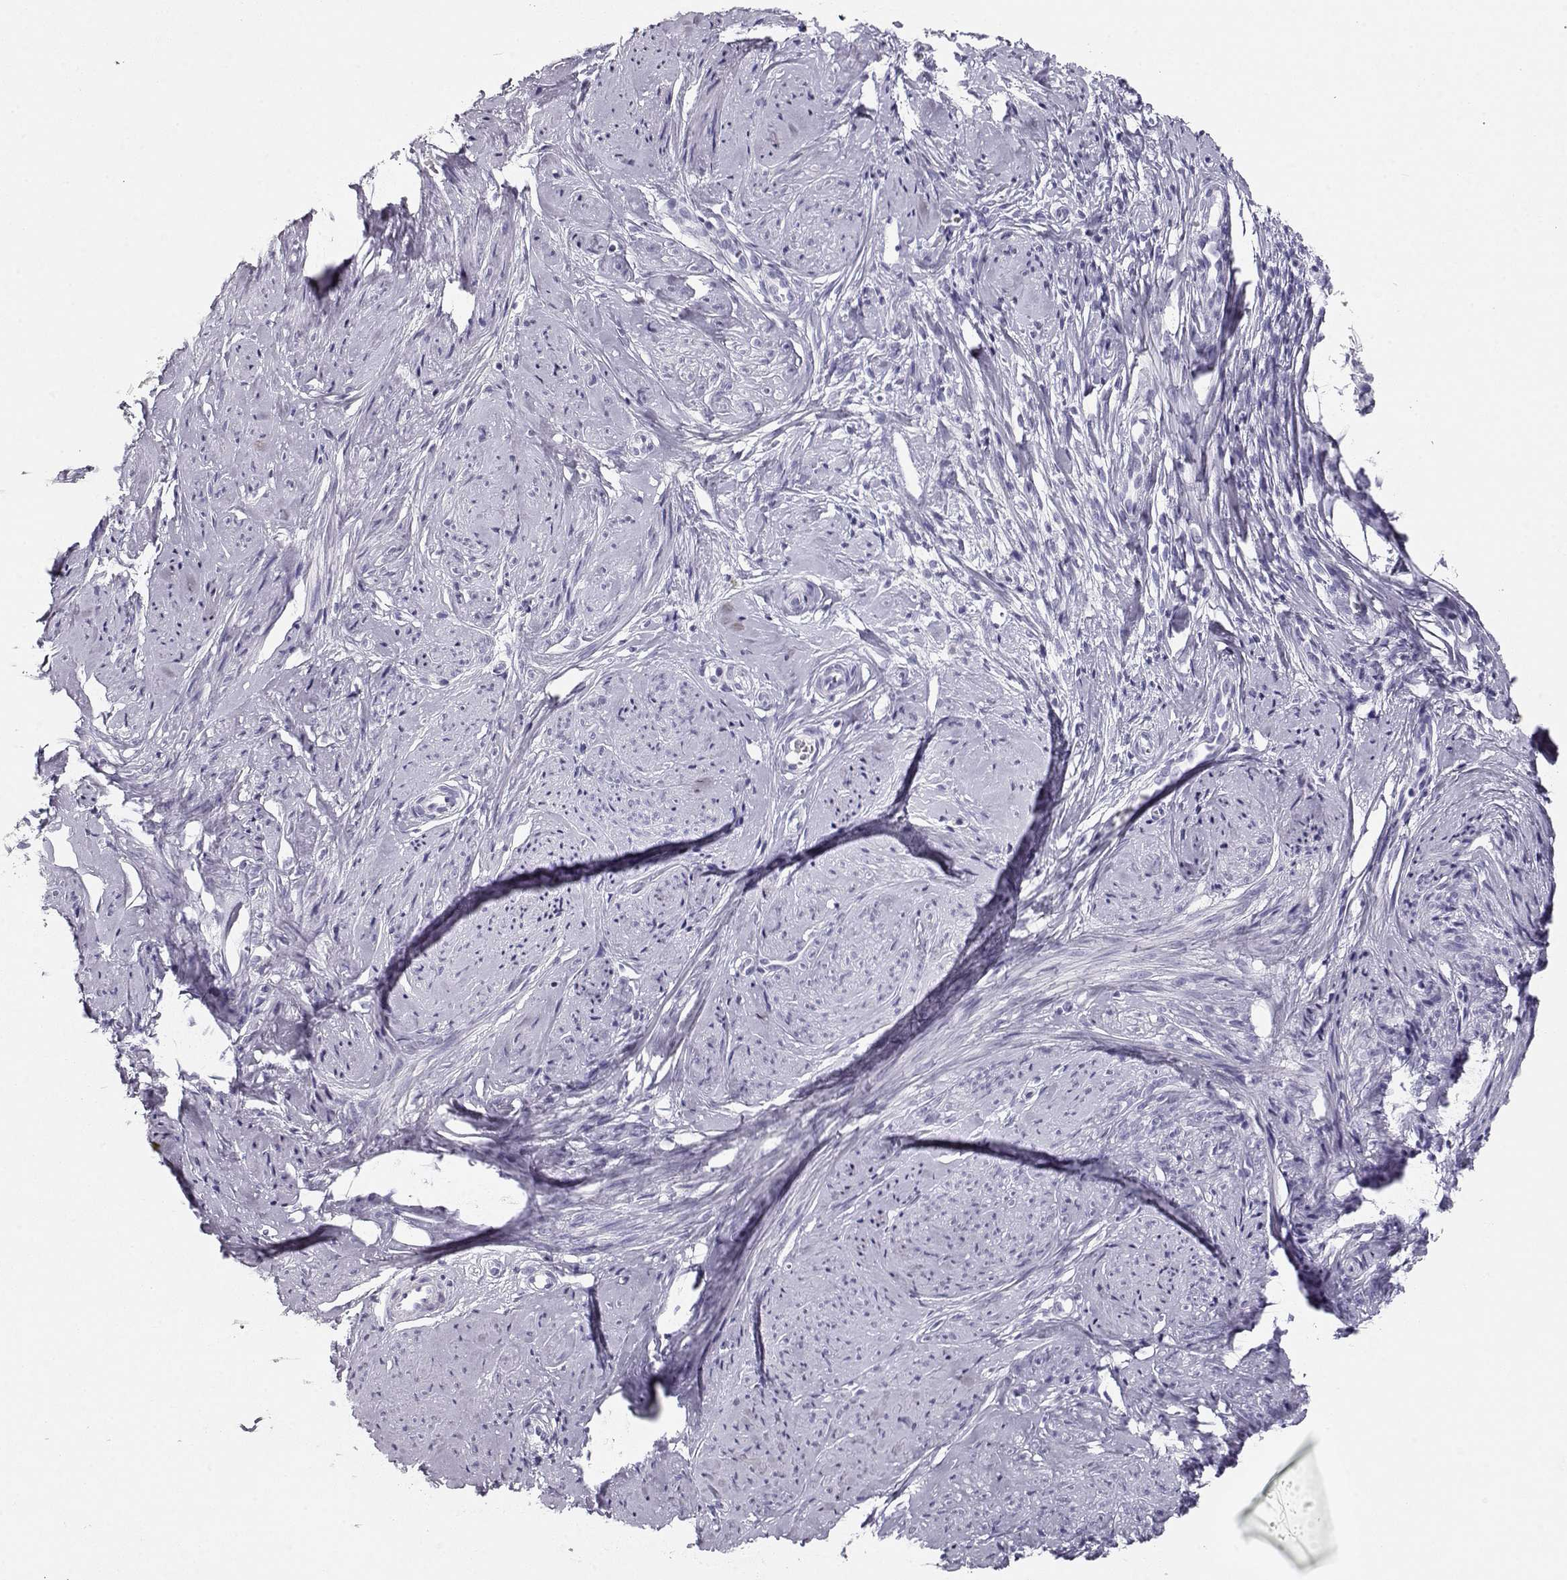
{"staining": {"intensity": "negative", "quantity": "none", "location": "none"}, "tissue": "smooth muscle", "cell_type": "Smooth muscle cells", "image_type": "normal", "snomed": [{"axis": "morphology", "description": "Normal tissue, NOS"}, {"axis": "topography", "description": "Smooth muscle"}], "caption": "This image is of benign smooth muscle stained with IHC to label a protein in brown with the nuclei are counter-stained blue. There is no staining in smooth muscle cells. Nuclei are stained in blue.", "gene": "MAGEC1", "patient": {"sex": "female", "age": 48}}